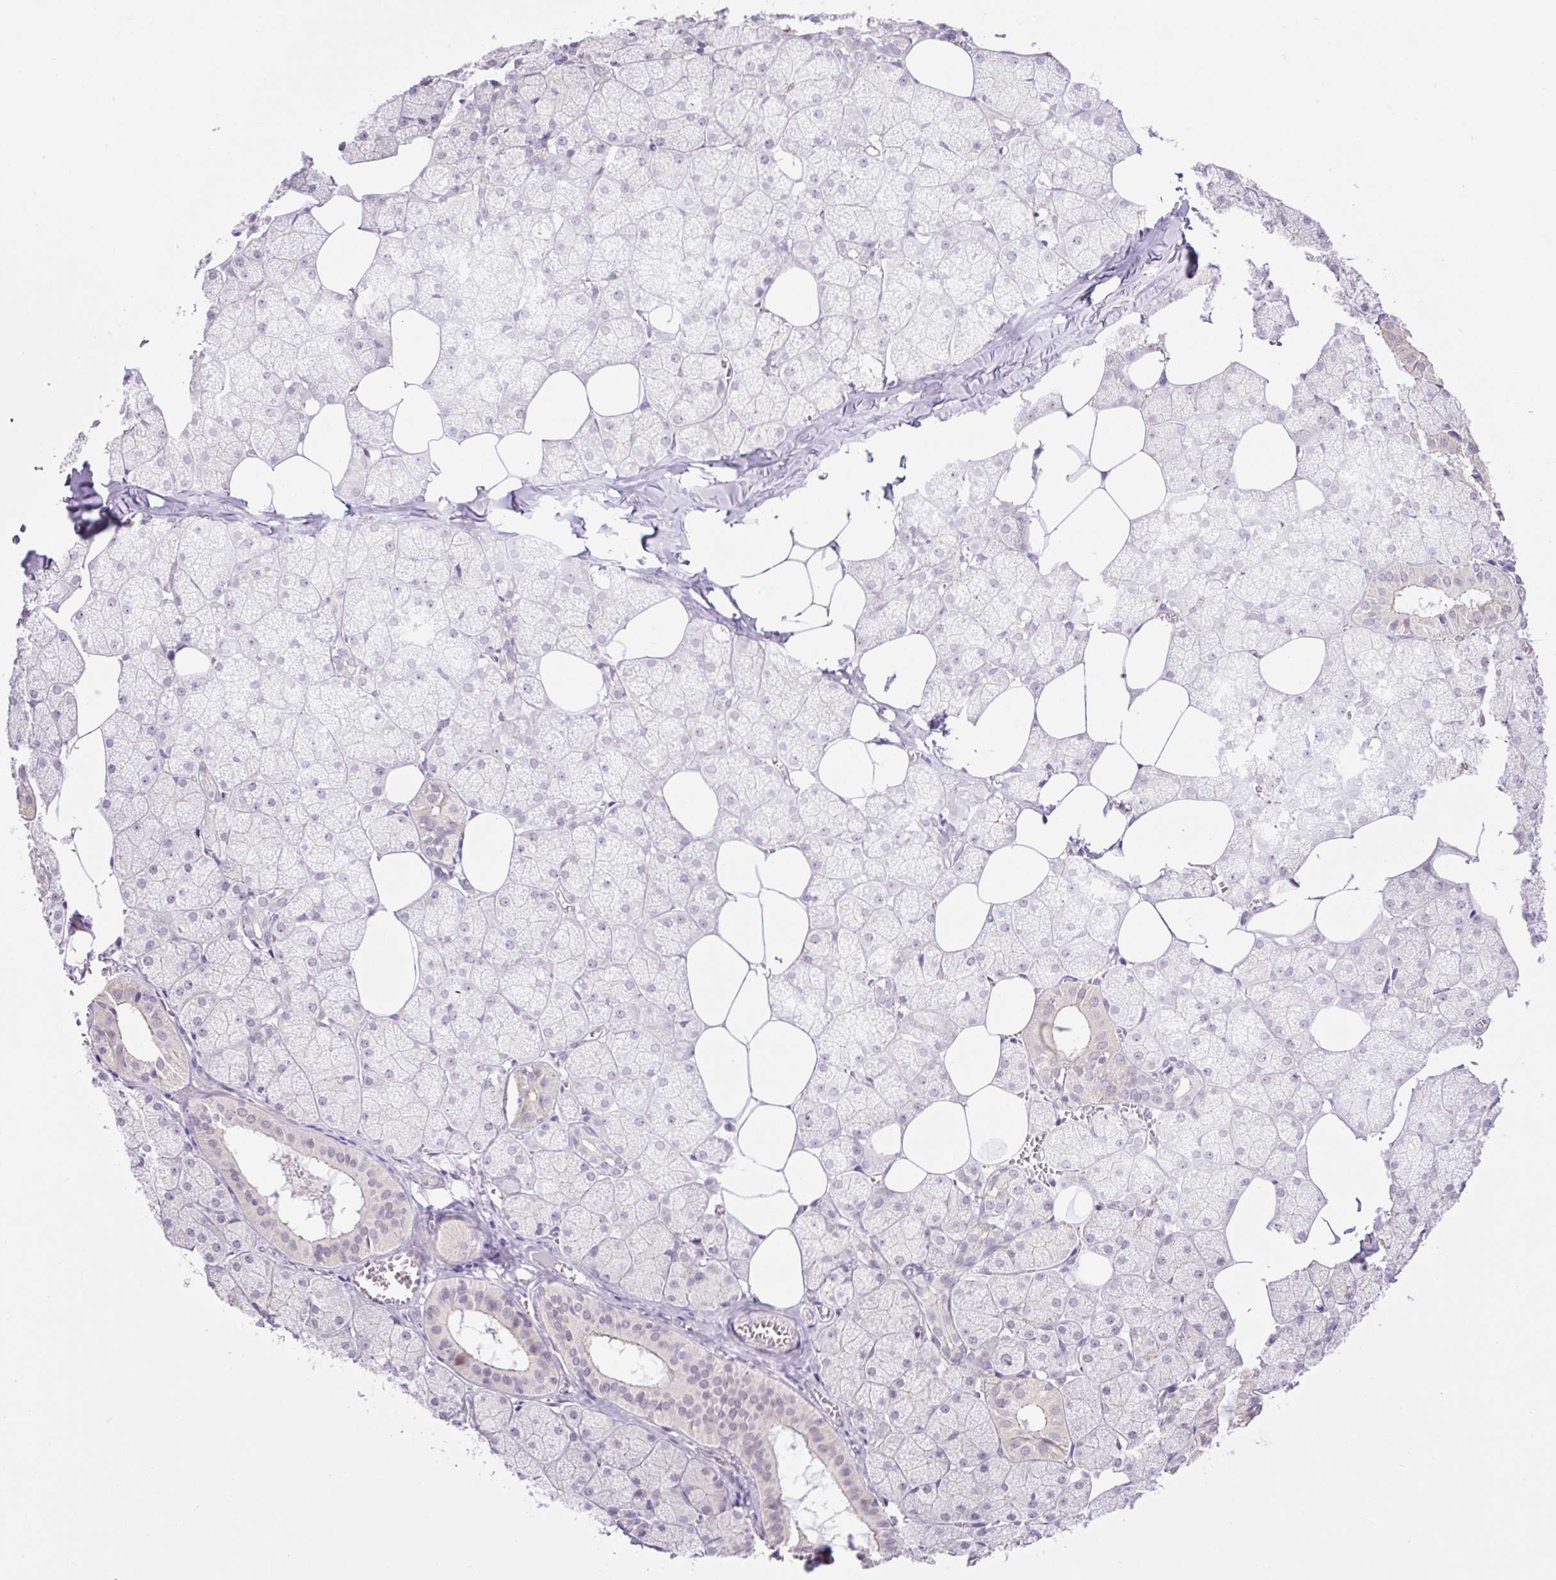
{"staining": {"intensity": "weak", "quantity": "25%-75%", "location": "cytoplasmic/membranous"}, "tissue": "salivary gland", "cell_type": "Glandular cells", "image_type": "normal", "snomed": [{"axis": "morphology", "description": "Normal tissue, NOS"}, {"axis": "topography", "description": "Salivary gland"}, {"axis": "topography", "description": "Peripheral nerve tissue"}], "caption": "This image displays immunohistochemistry staining of unremarkable salivary gland, with low weak cytoplasmic/membranous positivity in about 25%-75% of glandular cells.", "gene": "ICE1", "patient": {"sex": "male", "age": 38}}